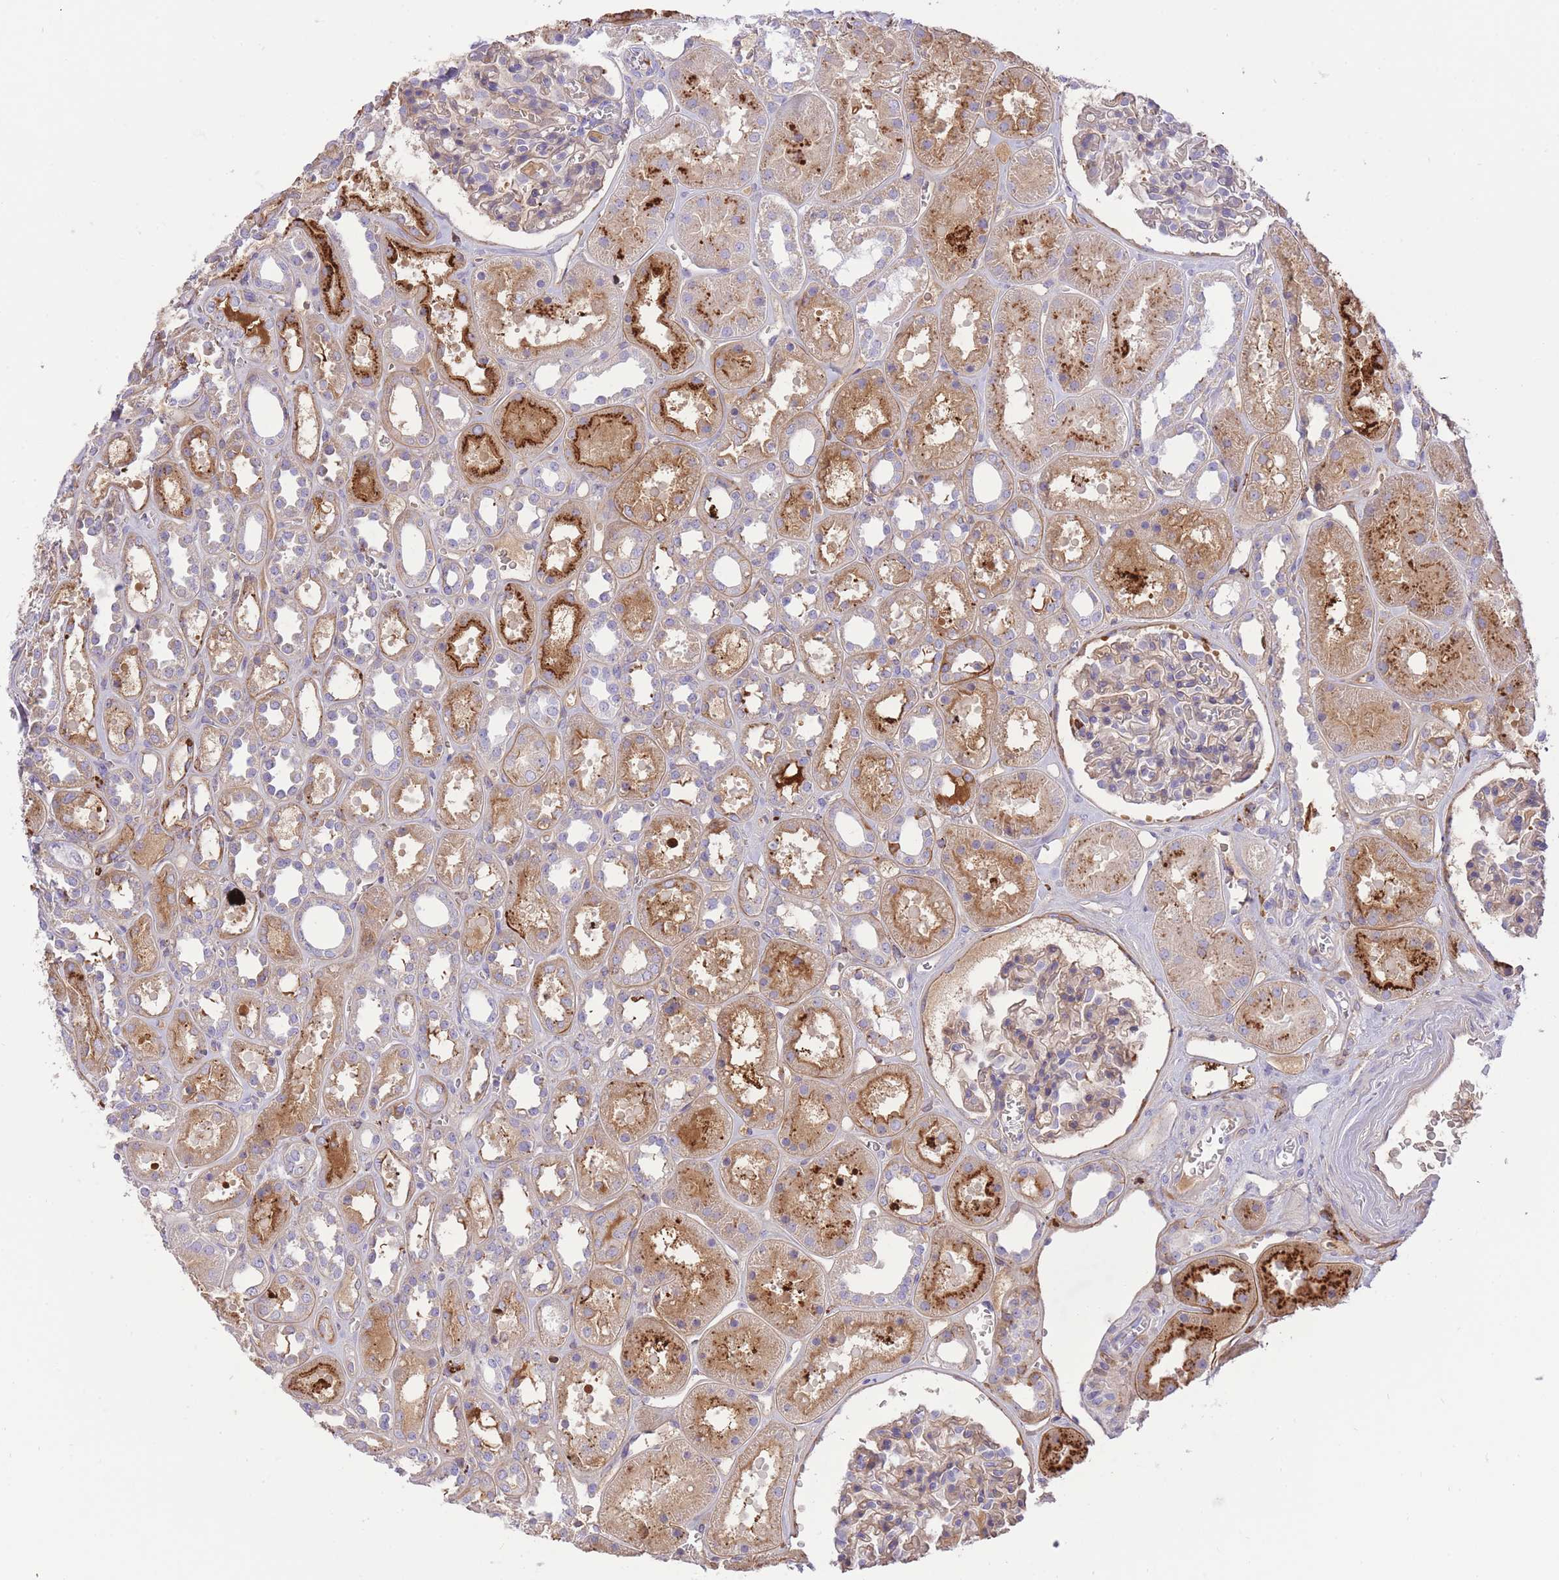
{"staining": {"intensity": "weak", "quantity": "25%-75%", "location": "cytoplasmic/membranous"}, "tissue": "kidney", "cell_type": "Cells in glomeruli", "image_type": "normal", "snomed": [{"axis": "morphology", "description": "Normal tissue, NOS"}, {"axis": "topography", "description": "Kidney"}], "caption": "Brown immunohistochemical staining in normal human kidney exhibits weak cytoplasmic/membranous positivity in approximately 25%-75% of cells in glomeruli.", "gene": "HRG", "patient": {"sex": "female", "age": 41}}